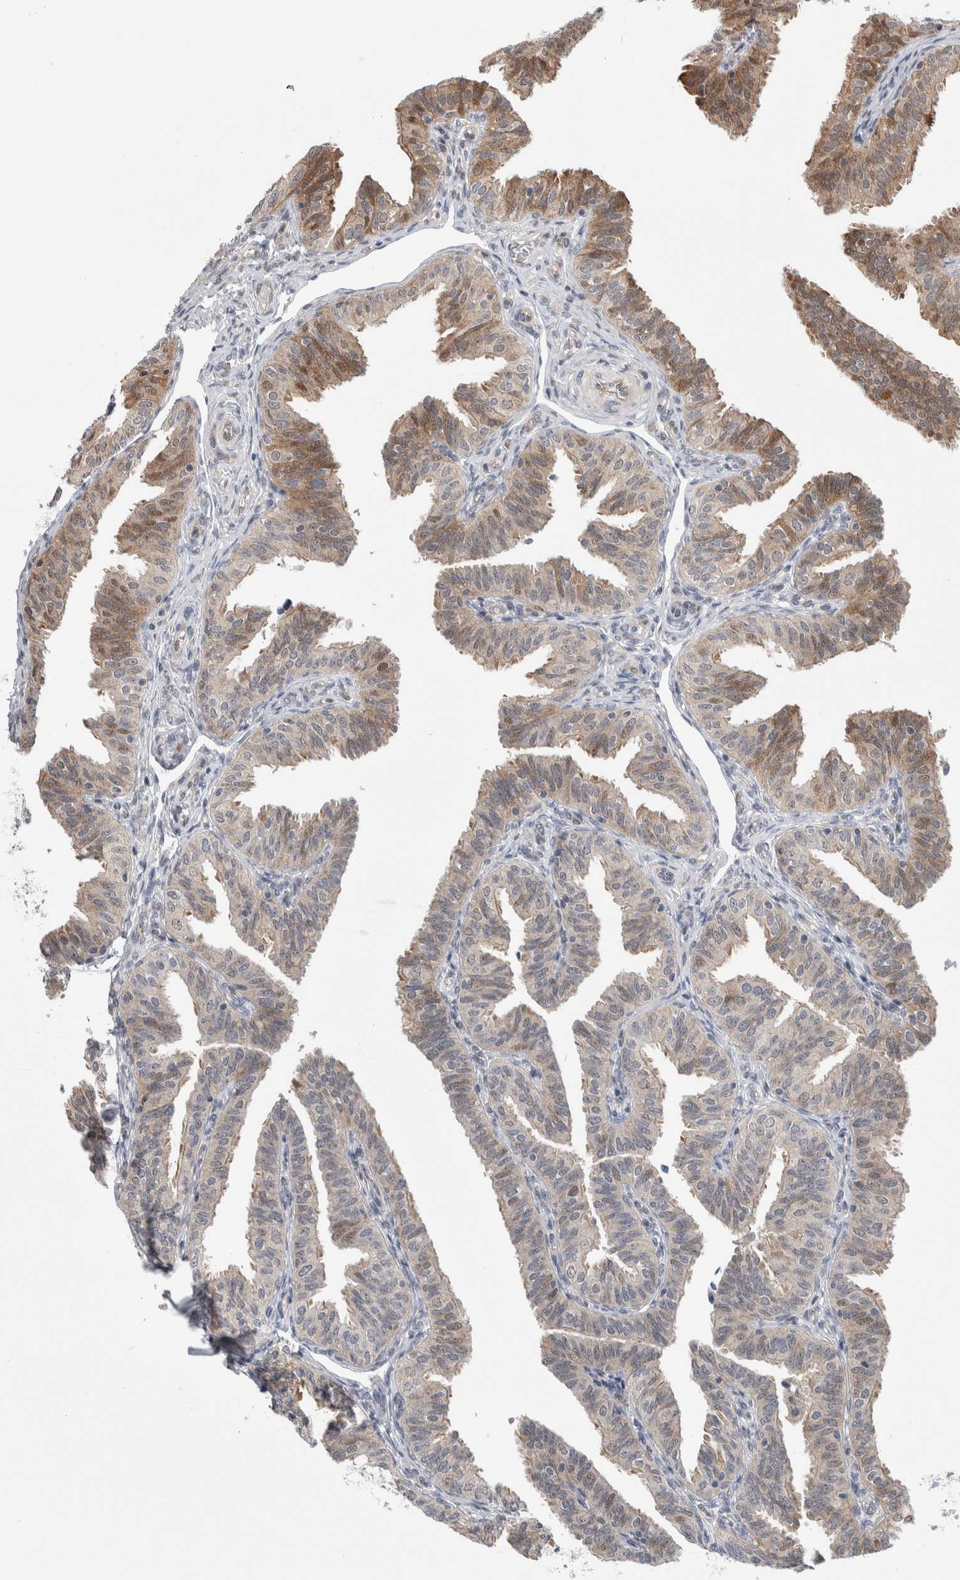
{"staining": {"intensity": "moderate", "quantity": "25%-75%", "location": "cytoplasmic/membranous,nuclear"}, "tissue": "fallopian tube", "cell_type": "Glandular cells", "image_type": "normal", "snomed": [{"axis": "morphology", "description": "Normal tissue, NOS"}, {"axis": "topography", "description": "Fallopian tube"}], "caption": "Normal fallopian tube reveals moderate cytoplasmic/membranous,nuclear positivity in about 25%-75% of glandular cells.", "gene": "PTPA", "patient": {"sex": "female", "age": 35}}